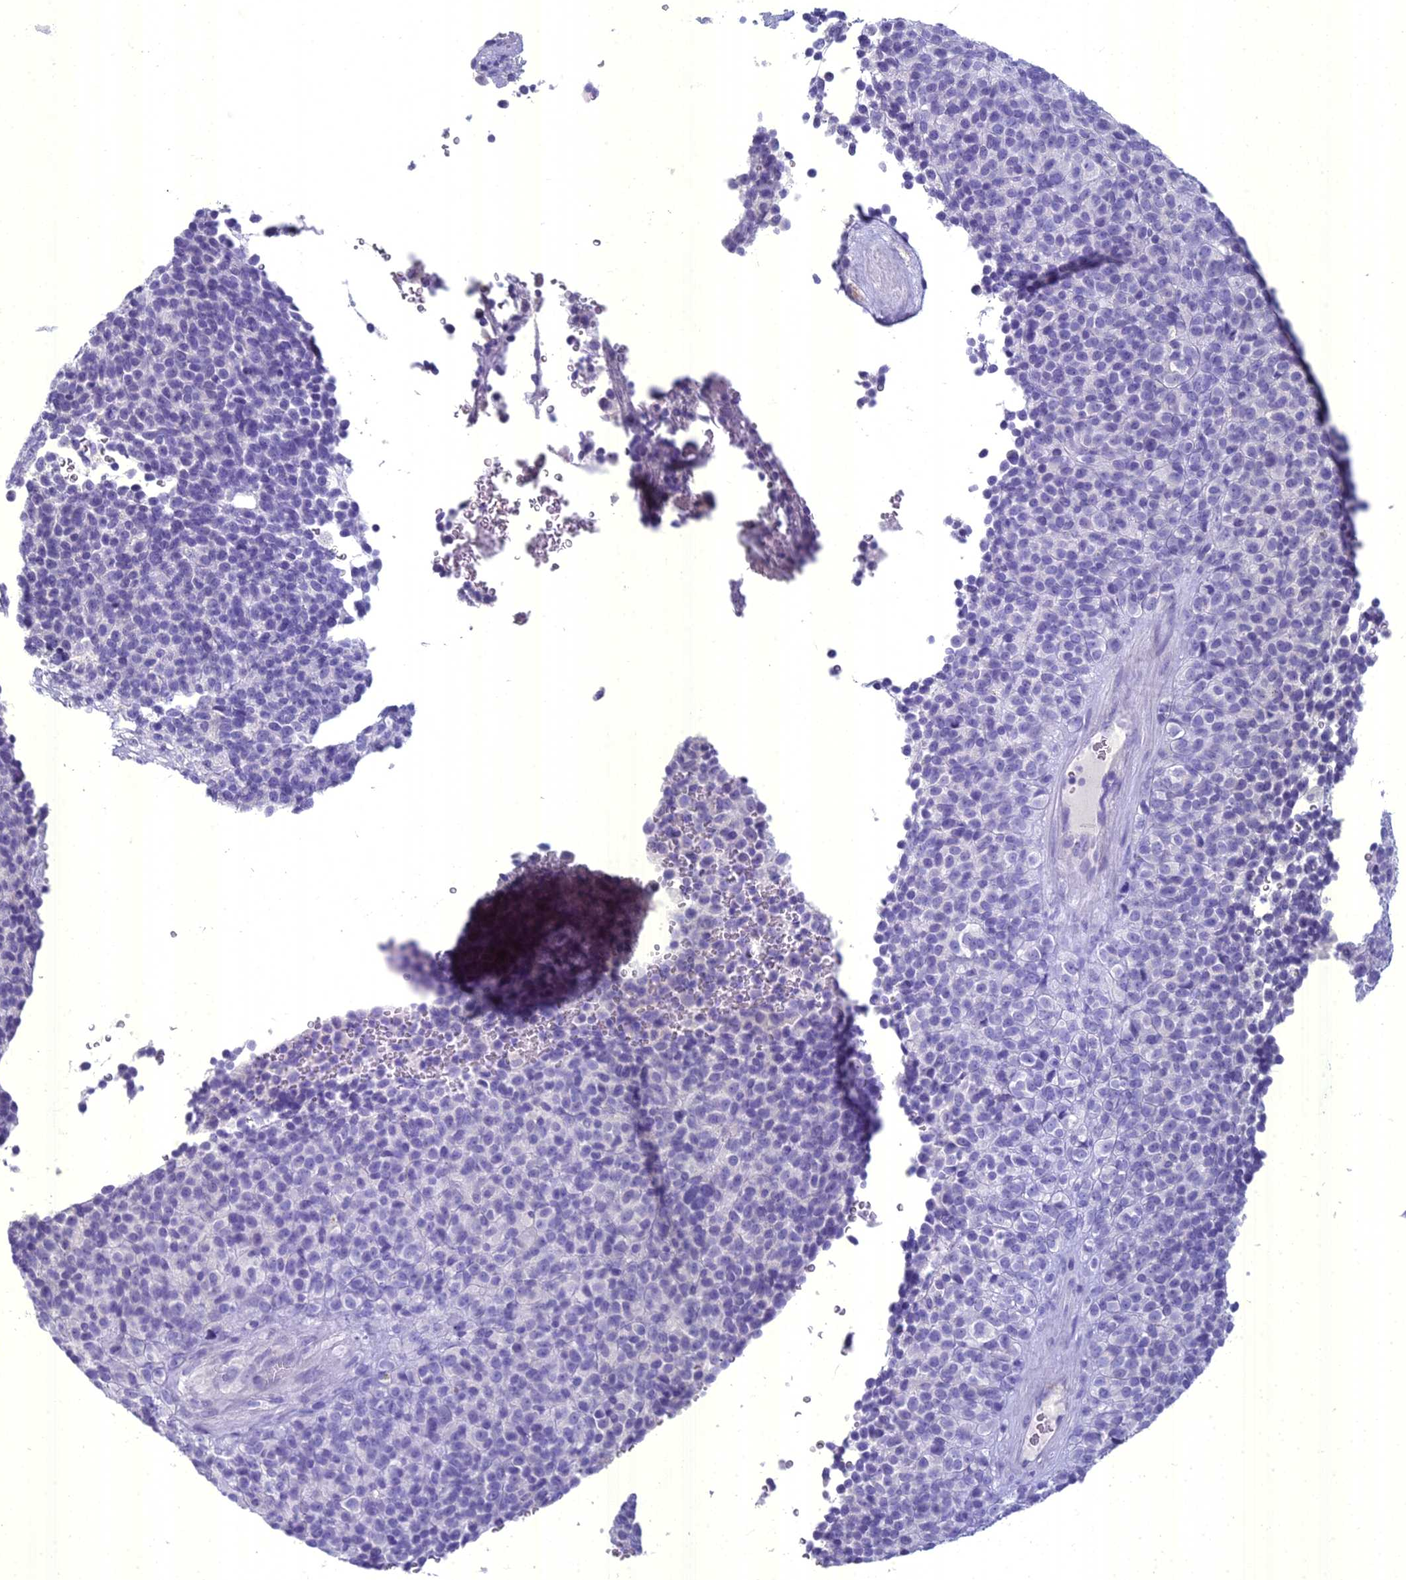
{"staining": {"intensity": "negative", "quantity": "none", "location": "none"}, "tissue": "melanoma", "cell_type": "Tumor cells", "image_type": "cancer", "snomed": [{"axis": "morphology", "description": "Malignant melanoma, Metastatic site"}, {"axis": "topography", "description": "Brain"}], "caption": "Image shows no significant protein staining in tumor cells of melanoma.", "gene": "UNC80", "patient": {"sex": "female", "age": 56}}